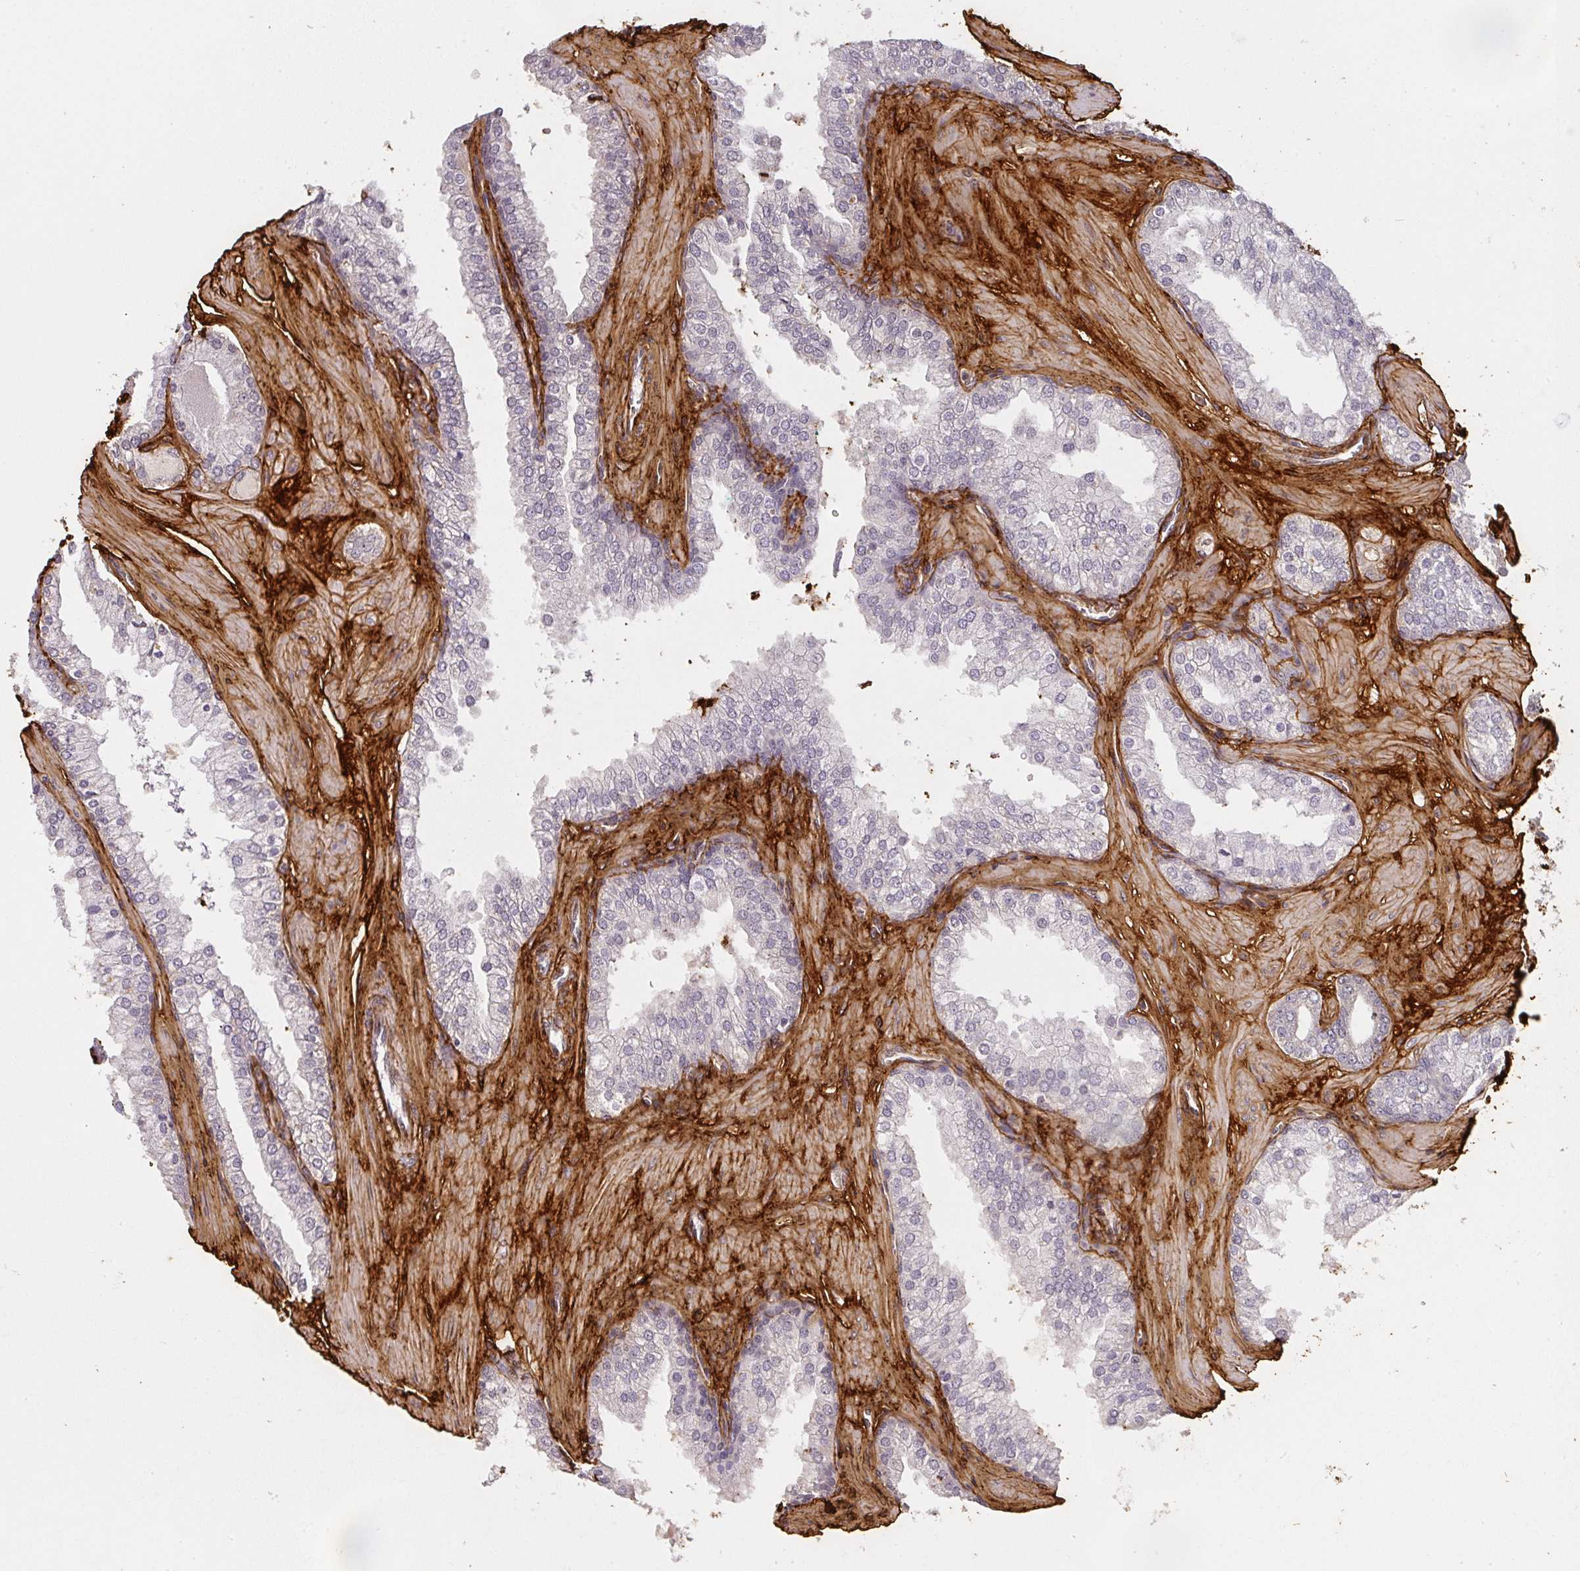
{"staining": {"intensity": "negative", "quantity": "none", "location": "none"}, "tissue": "prostate cancer", "cell_type": "Tumor cells", "image_type": "cancer", "snomed": [{"axis": "morphology", "description": "Adenocarcinoma, Low grade"}, {"axis": "topography", "description": "Prostate"}], "caption": "IHC of prostate cancer (low-grade adenocarcinoma) demonstrates no staining in tumor cells. (DAB immunohistochemistry visualized using brightfield microscopy, high magnification).", "gene": "COL3A1", "patient": {"sex": "male", "age": 42}}